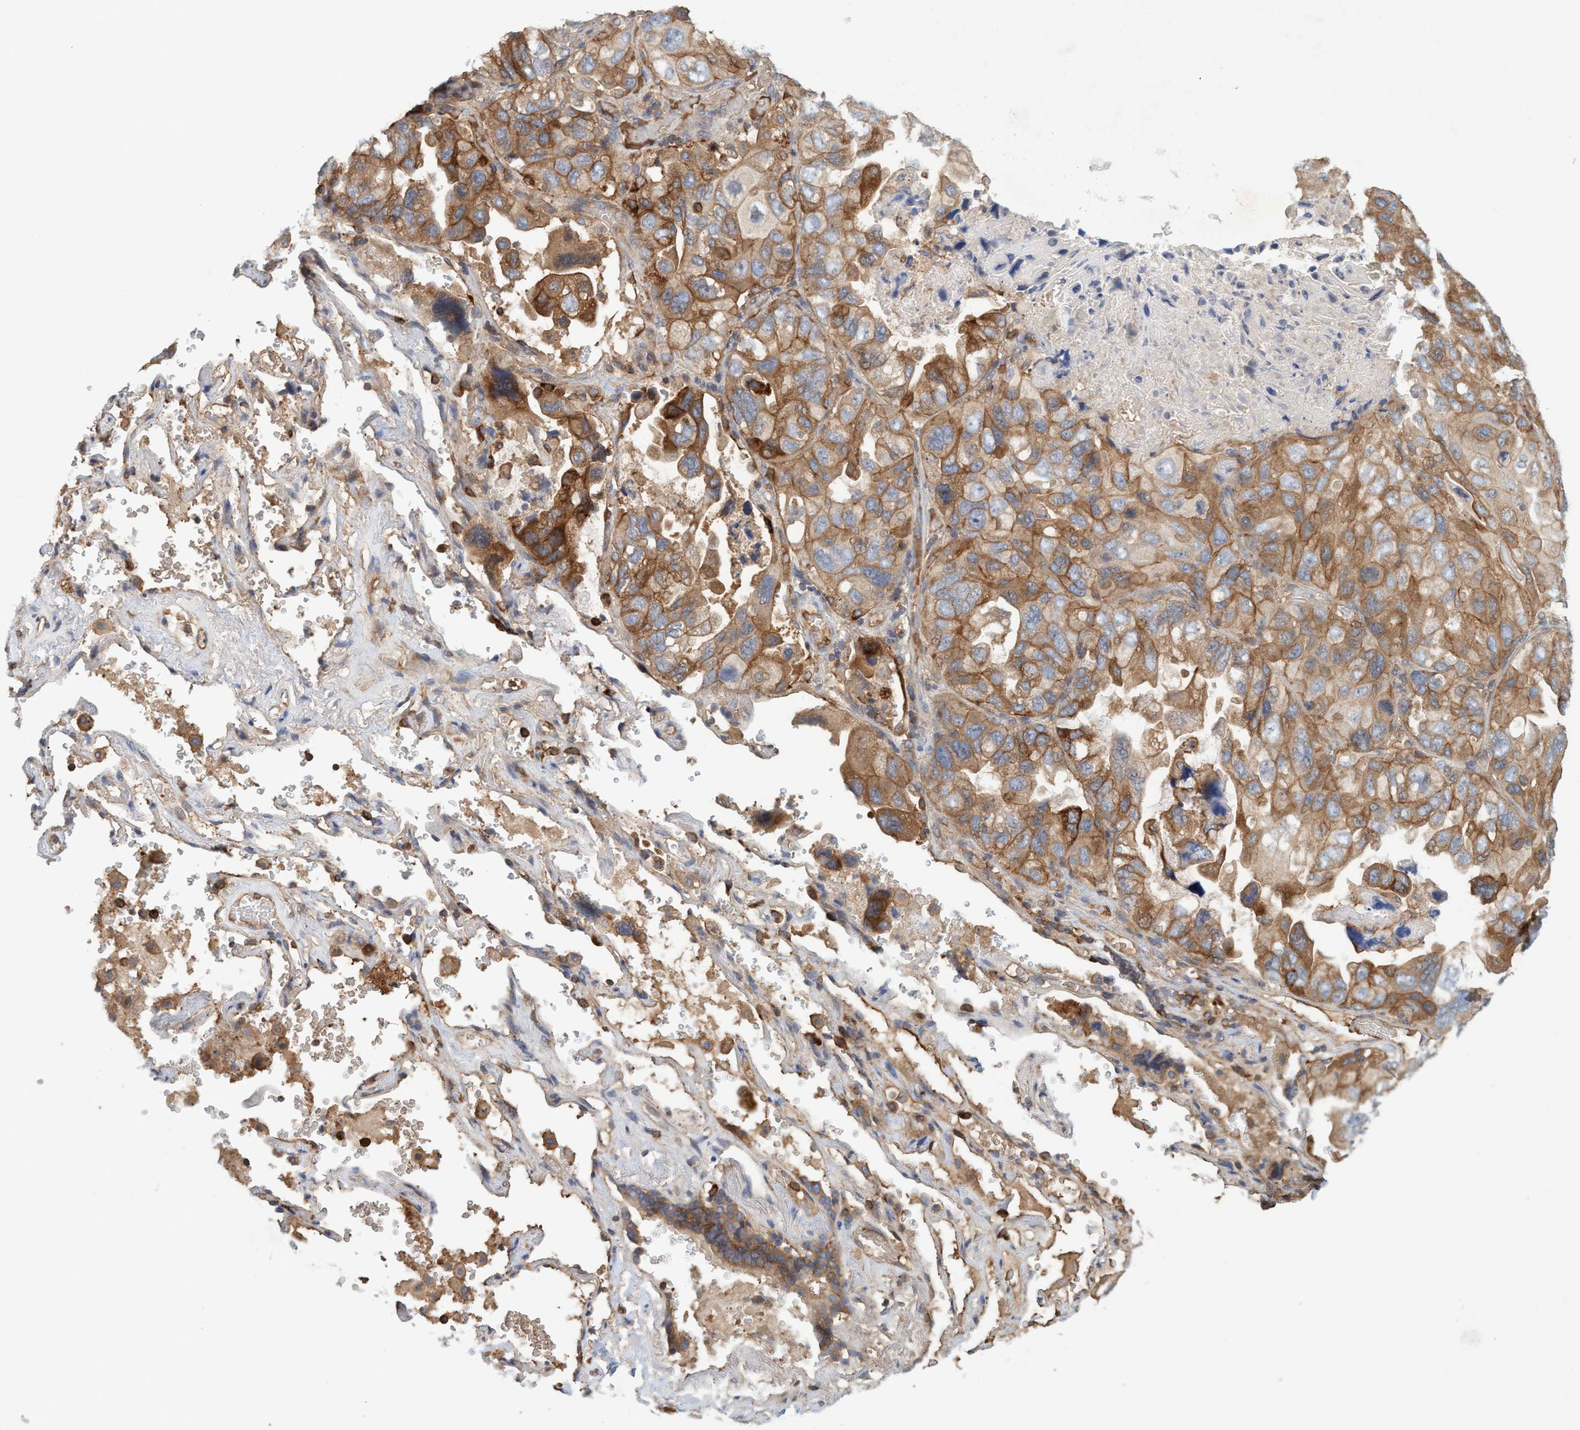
{"staining": {"intensity": "moderate", "quantity": ">75%", "location": "cytoplasmic/membranous"}, "tissue": "lung cancer", "cell_type": "Tumor cells", "image_type": "cancer", "snomed": [{"axis": "morphology", "description": "Squamous cell carcinoma, NOS"}, {"axis": "topography", "description": "Lung"}], "caption": "Immunohistochemistry staining of lung cancer, which shows medium levels of moderate cytoplasmic/membranous staining in approximately >75% of tumor cells indicating moderate cytoplasmic/membranous protein staining. The staining was performed using DAB (3,3'-diaminobenzidine) (brown) for protein detection and nuclei were counterstained in hematoxylin (blue).", "gene": "SPECC1", "patient": {"sex": "female", "age": 73}}